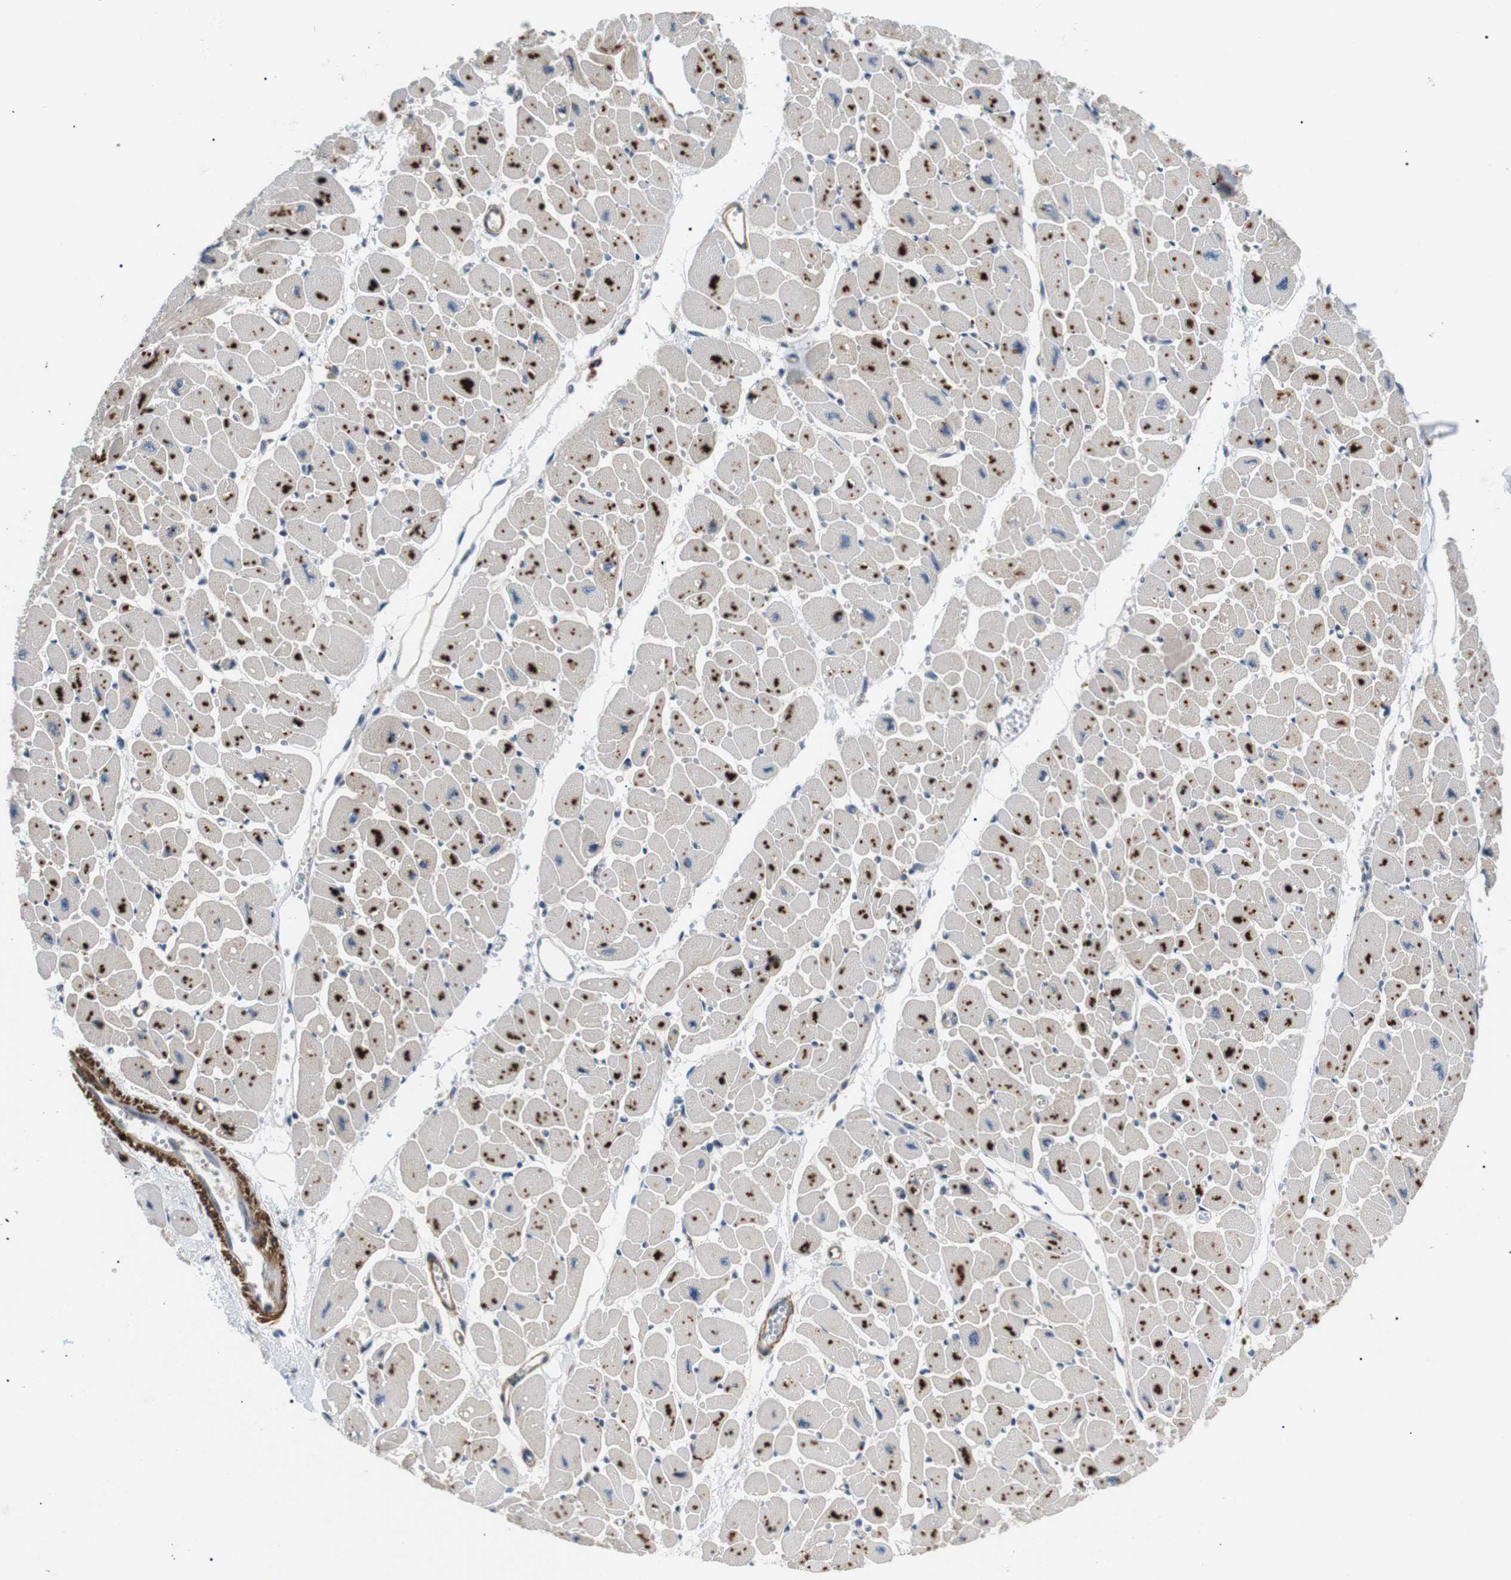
{"staining": {"intensity": "strong", "quantity": "25%-75%", "location": "cytoplasmic/membranous"}, "tissue": "heart muscle", "cell_type": "Cardiomyocytes", "image_type": "normal", "snomed": [{"axis": "morphology", "description": "Normal tissue, NOS"}, {"axis": "topography", "description": "Heart"}], "caption": "IHC of normal heart muscle shows high levels of strong cytoplasmic/membranous positivity in approximately 25%-75% of cardiomyocytes. (DAB IHC, brown staining for protein, blue staining for nuclei).", "gene": "DIPK1A", "patient": {"sex": "female", "age": 54}}